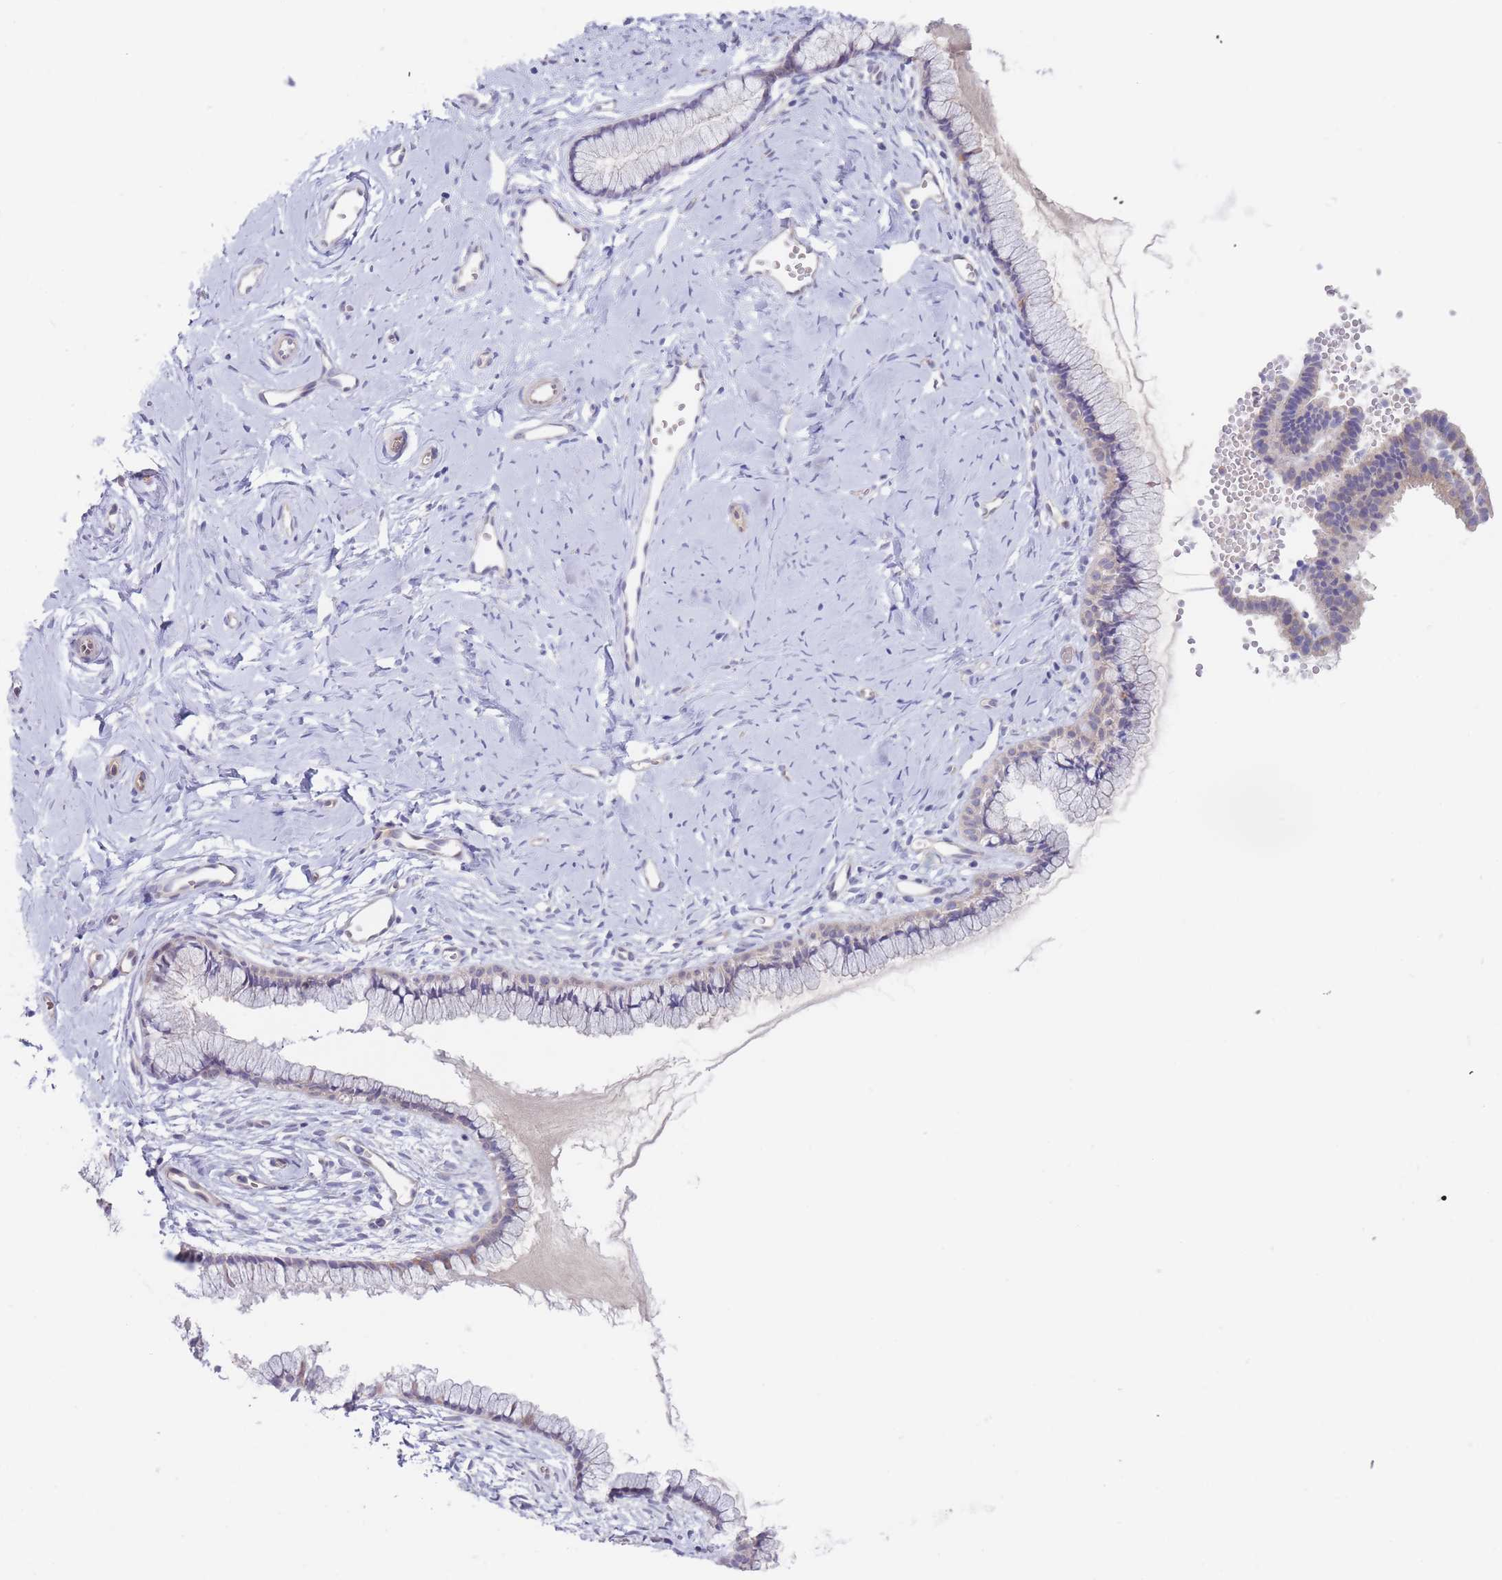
{"staining": {"intensity": "negative", "quantity": "none", "location": "none"}, "tissue": "cervix", "cell_type": "Glandular cells", "image_type": "normal", "snomed": [{"axis": "morphology", "description": "Normal tissue, NOS"}, {"axis": "topography", "description": "Cervix"}], "caption": "DAB immunohistochemical staining of normal human cervix exhibits no significant positivity in glandular cells. The staining was performed using DAB (3,3'-diaminobenzidine) to visualize the protein expression in brown, while the nuclei were stained in blue with hematoxylin (Magnification: 20x).", "gene": "ZNF281", "patient": {"sex": "female", "age": 40}}